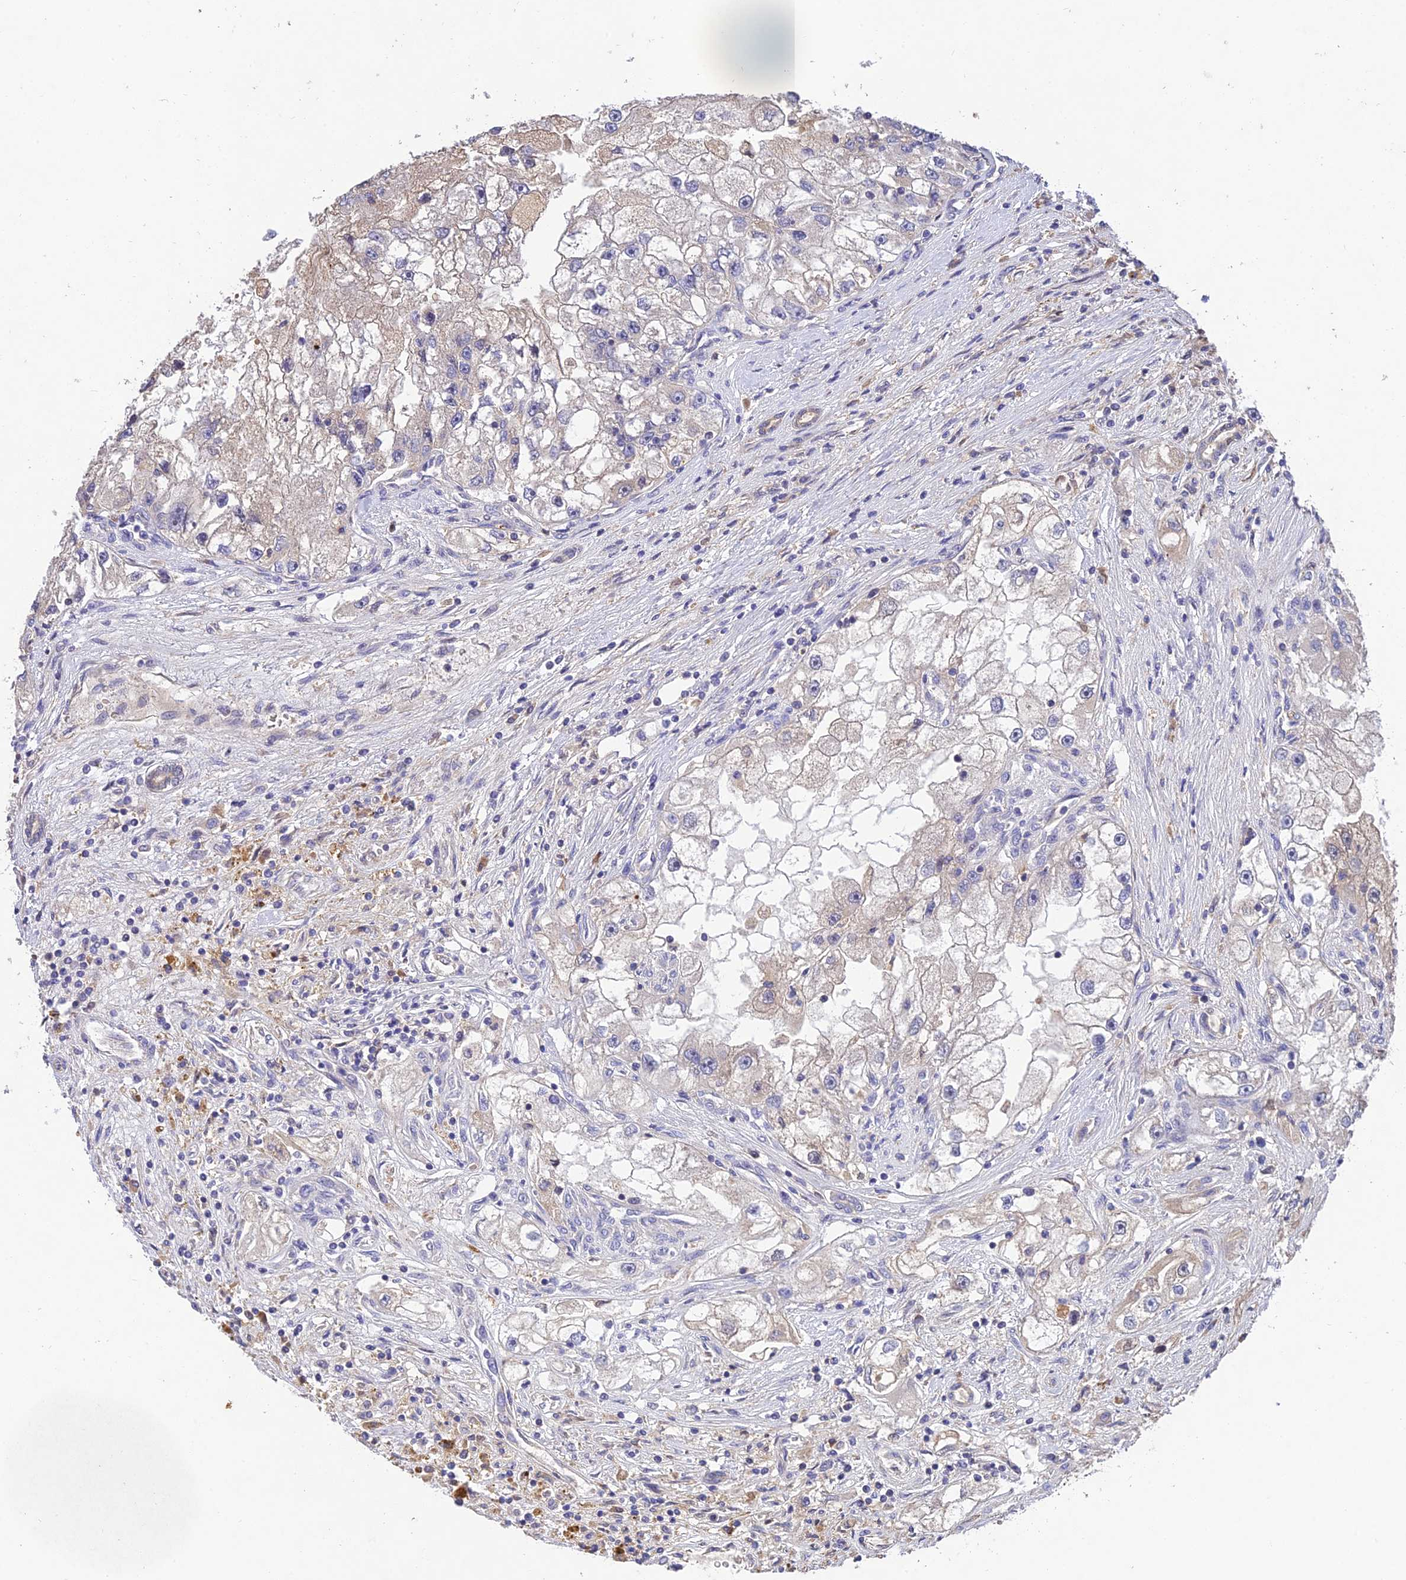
{"staining": {"intensity": "negative", "quantity": "none", "location": "none"}, "tissue": "renal cancer", "cell_type": "Tumor cells", "image_type": "cancer", "snomed": [{"axis": "morphology", "description": "Adenocarcinoma, NOS"}, {"axis": "topography", "description": "Kidney"}], "caption": "Immunohistochemical staining of human renal cancer displays no significant positivity in tumor cells.", "gene": "DENND5B", "patient": {"sex": "male", "age": 63}}